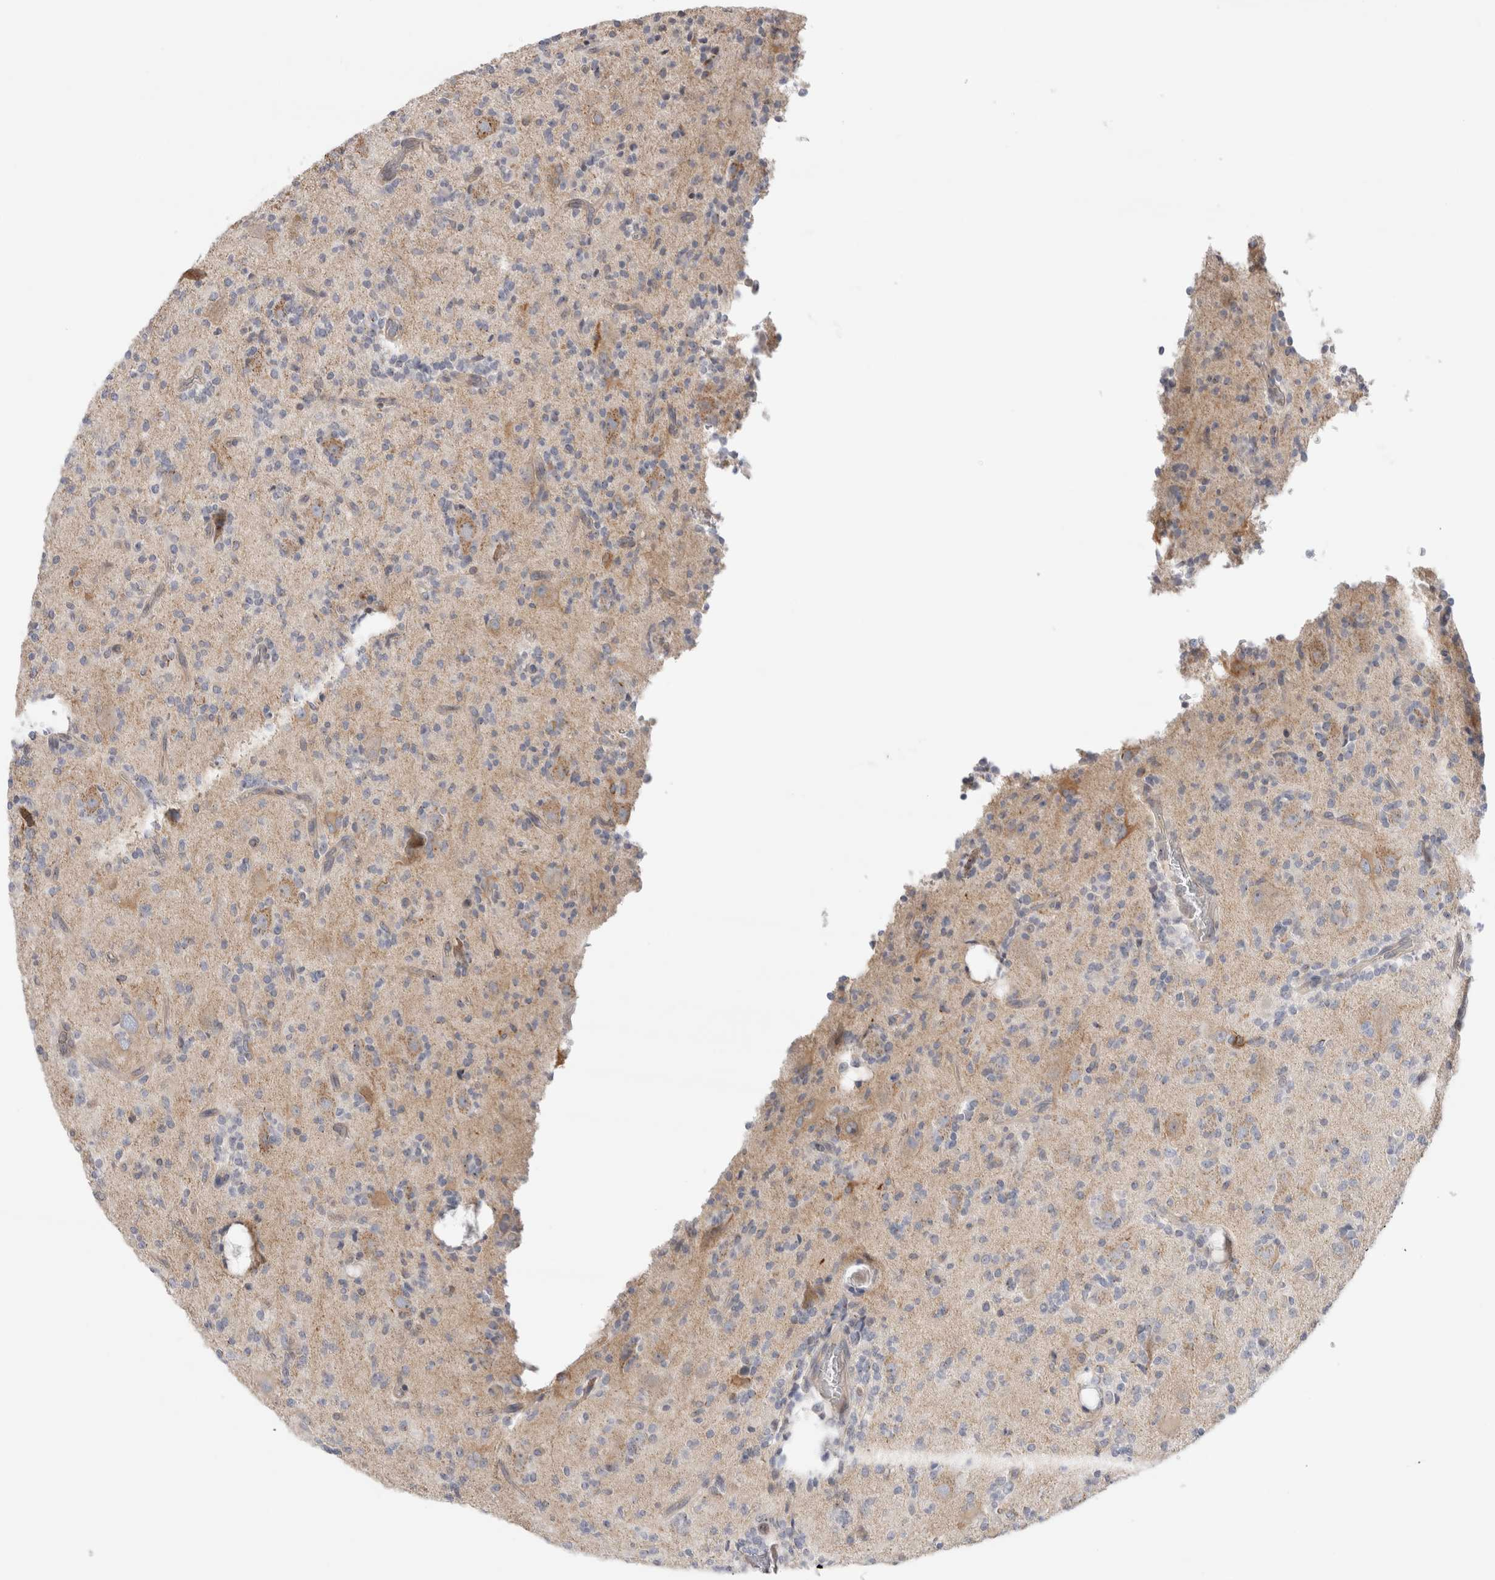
{"staining": {"intensity": "weak", "quantity": "<25%", "location": "cytoplasmic/membranous"}, "tissue": "glioma", "cell_type": "Tumor cells", "image_type": "cancer", "snomed": [{"axis": "morphology", "description": "Glioma, malignant, High grade"}, {"axis": "topography", "description": "Brain"}], "caption": "This is an IHC micrograph of high-grade glioma (malignant). There is no expression in tumor cells.", "gene": "SYTL5", "patient": {"sex": "male", "age": 34}}